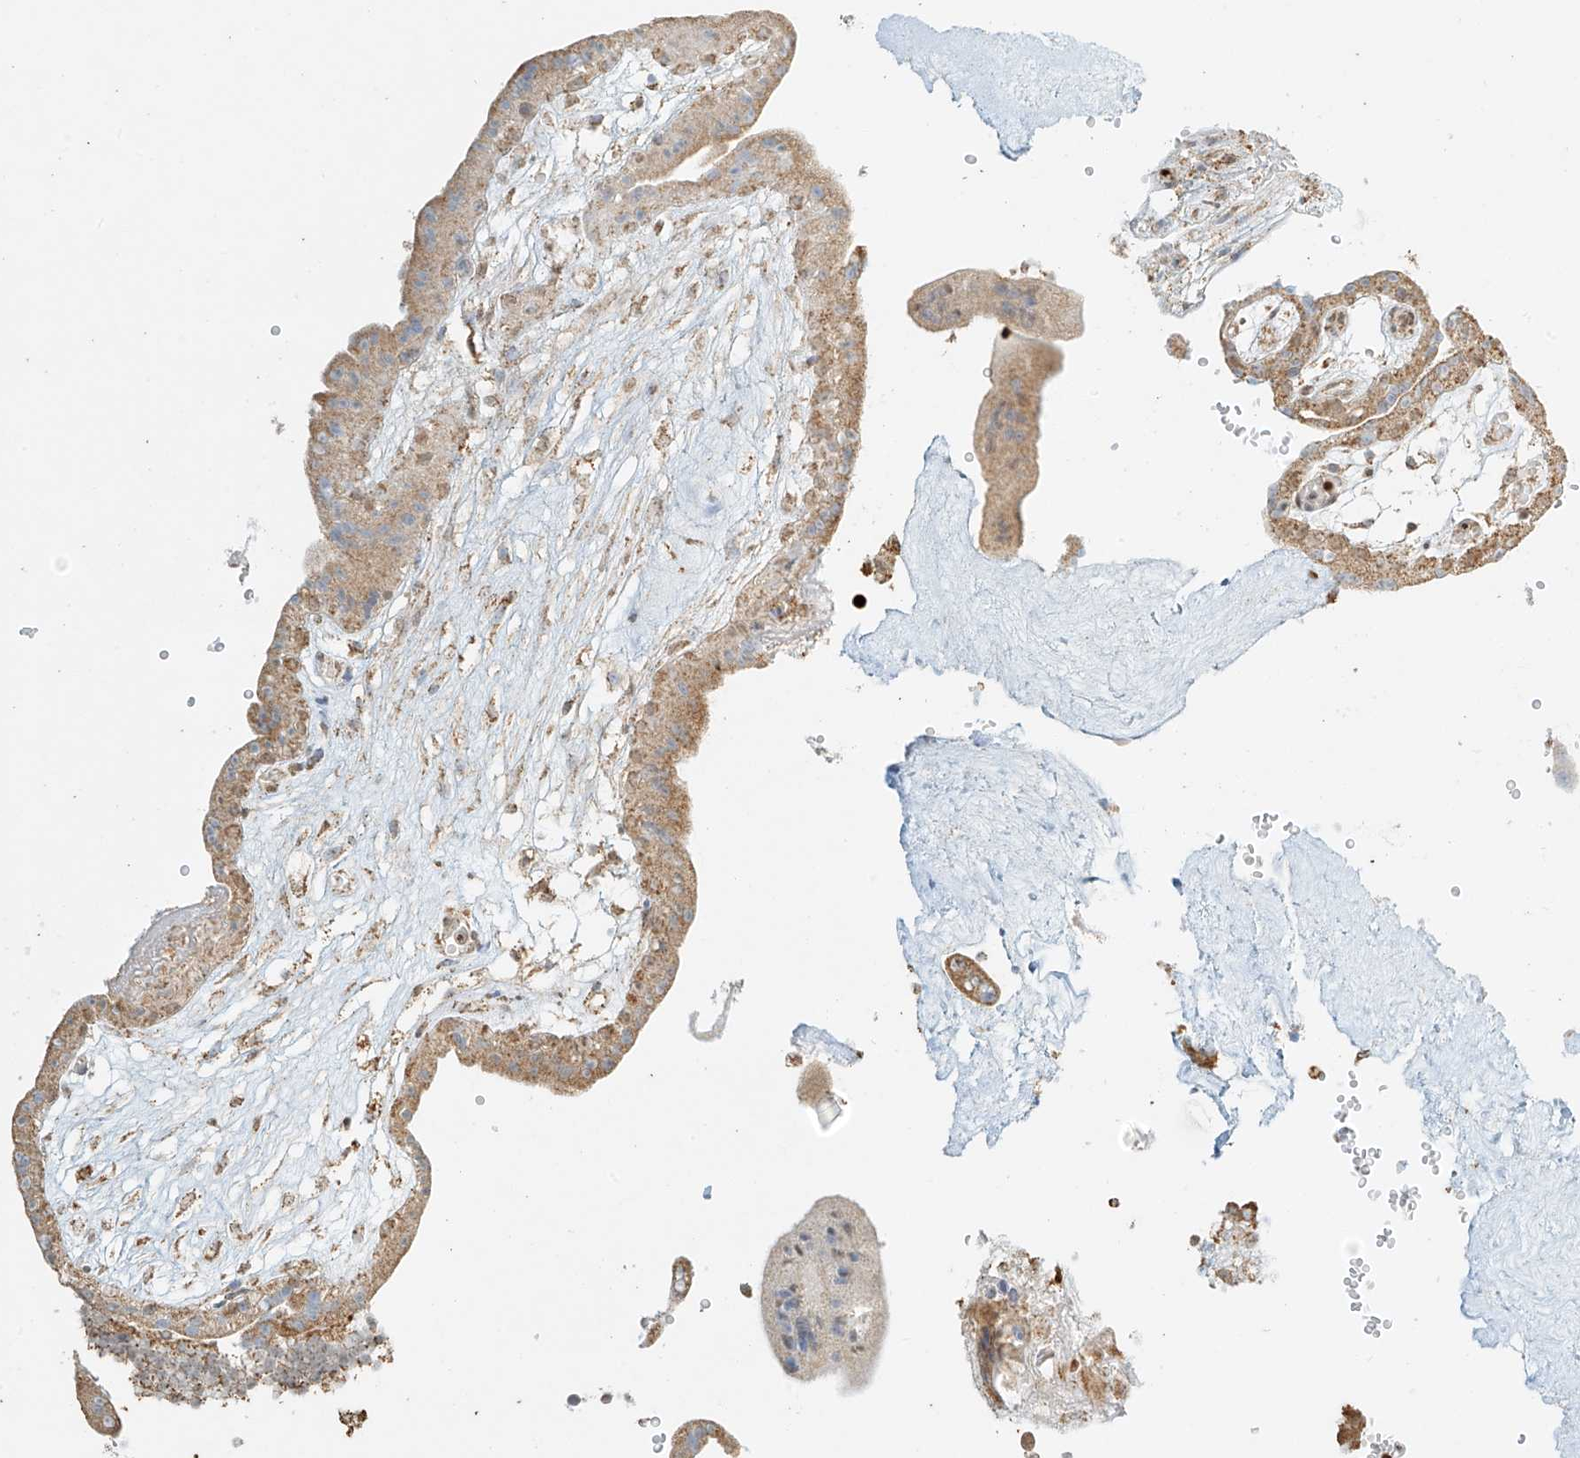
{"staining": {"intensity": "moderate", "quantity": ">75%", "location": "cytoplasmic/membranous"}, "tissue": "placenta", "cell_type": "Trophoblastic cells", "image_type": "normal", "snomed": [{"axis": "morphology", "description": "Normal tissue, NOS"}, {"axis": "topography", "description": "Placenta"}], "caption": "Protein staining of unremarkable placenta demonstrates moderate cytoplasmic/membranous expression in approximately >75% of trophoblastic cells. The protein of interest is stained brown, and the nuclei are stained in blue (DAB (3,3'-diaminobenzidine) IHC with brightfield microscopy, high magnification).", "gene": "MIPEP", "patient": {"sex": "female", "age": 18}}